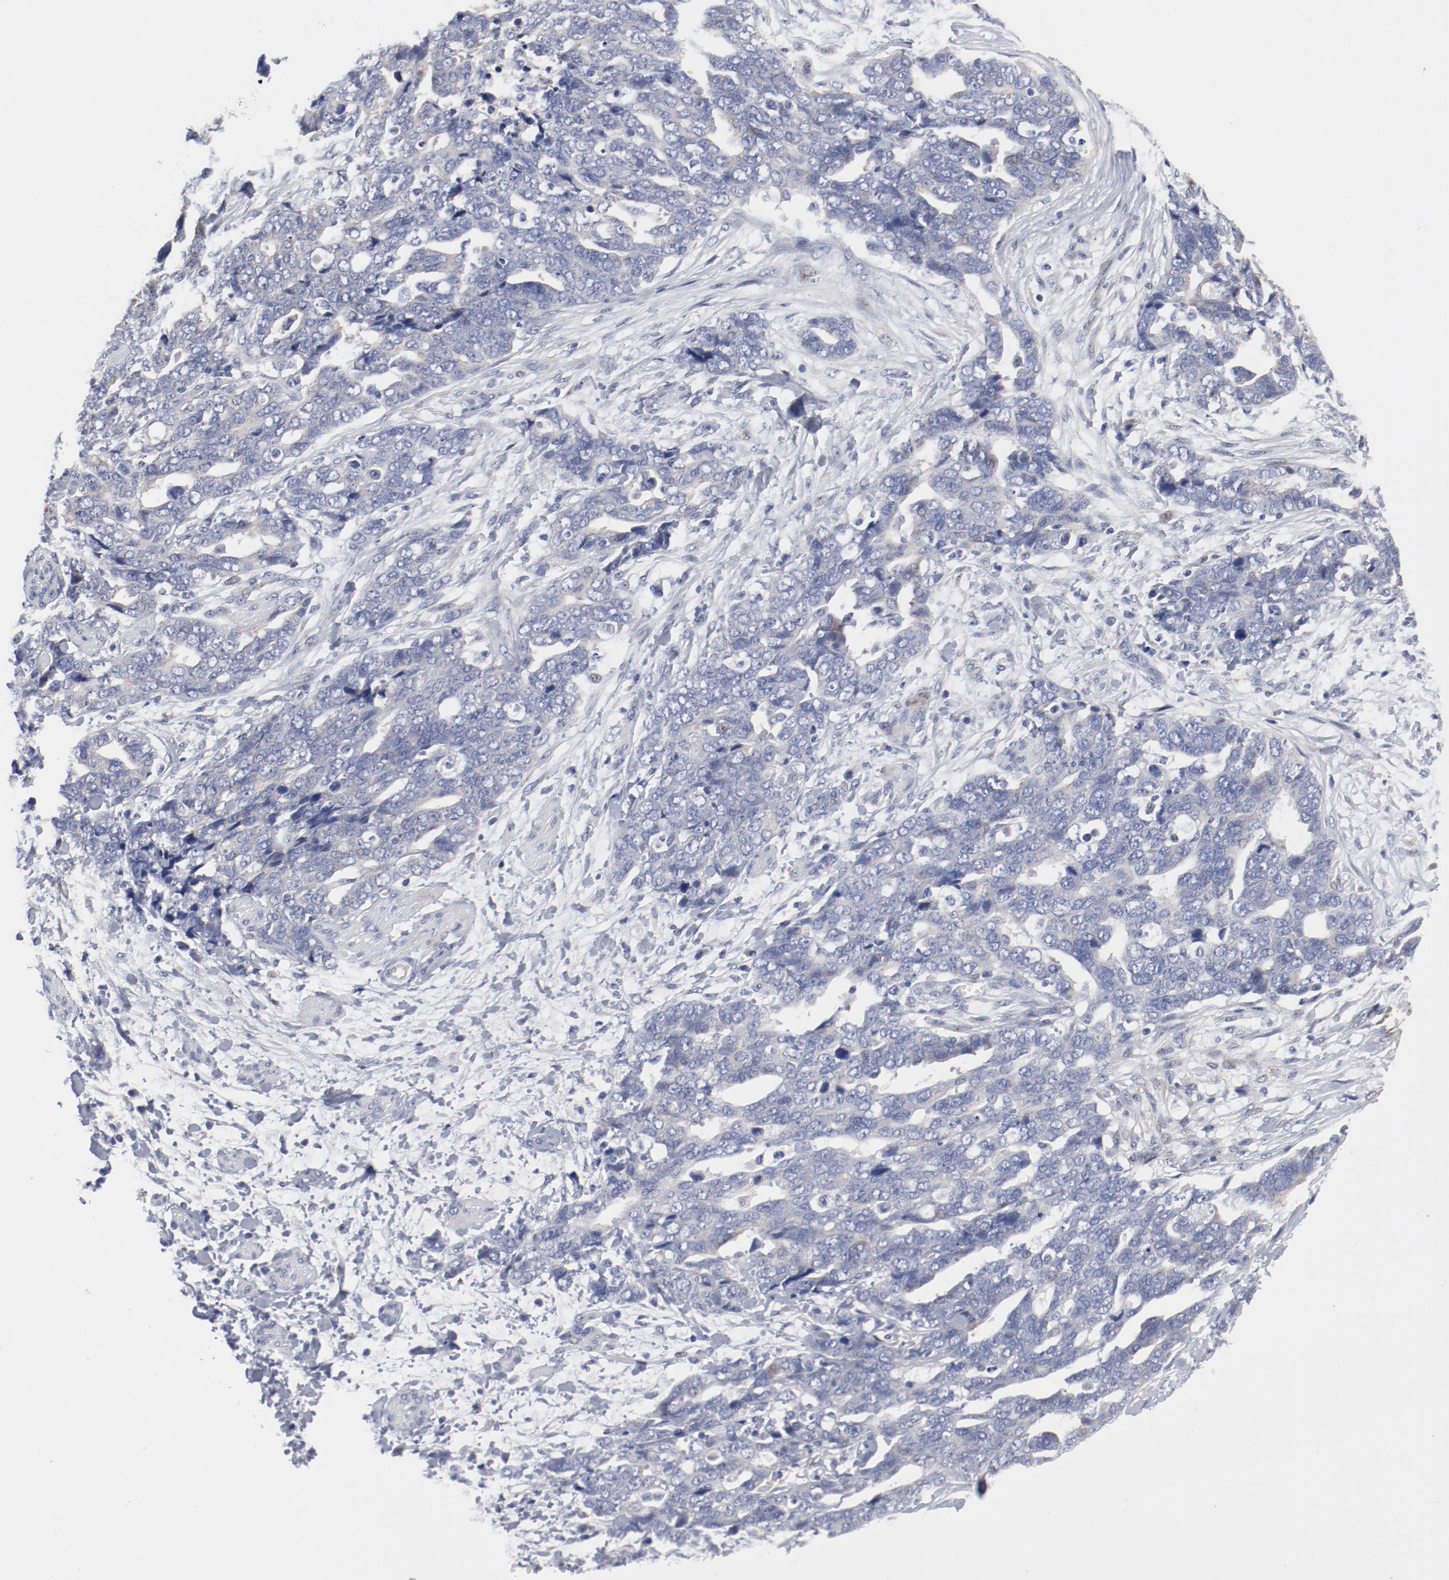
{"staining": {"intensity": "negative", "quantity": "none", "location": "none"}, "tissue": "ovarian cancer", "cell_type": "Tumor cells", "image_type": "cancer", "snomed": [{"axis": "morphology", "description": "Normal tissue, NOS"}, {"axis": "morphology", "description": "Cystadenocarcinoma, serous, NOS"}, {"axis": "topography", "description": "Fallopian tube"}, {"axis": "topography", "description": "Ovary"}], "caption": "DAB immunohistochemical staining of human serous cystadenocarcinoma (ovarian) displays no significant expression in tumor cells. The staining is performed using DAB (3,3'-diaminobenzidine) brown chromogen with nuclei counter-stained in using hematoxylin.", "gene": "GPR143", "patient": {"sex": "female", "age": 56}}